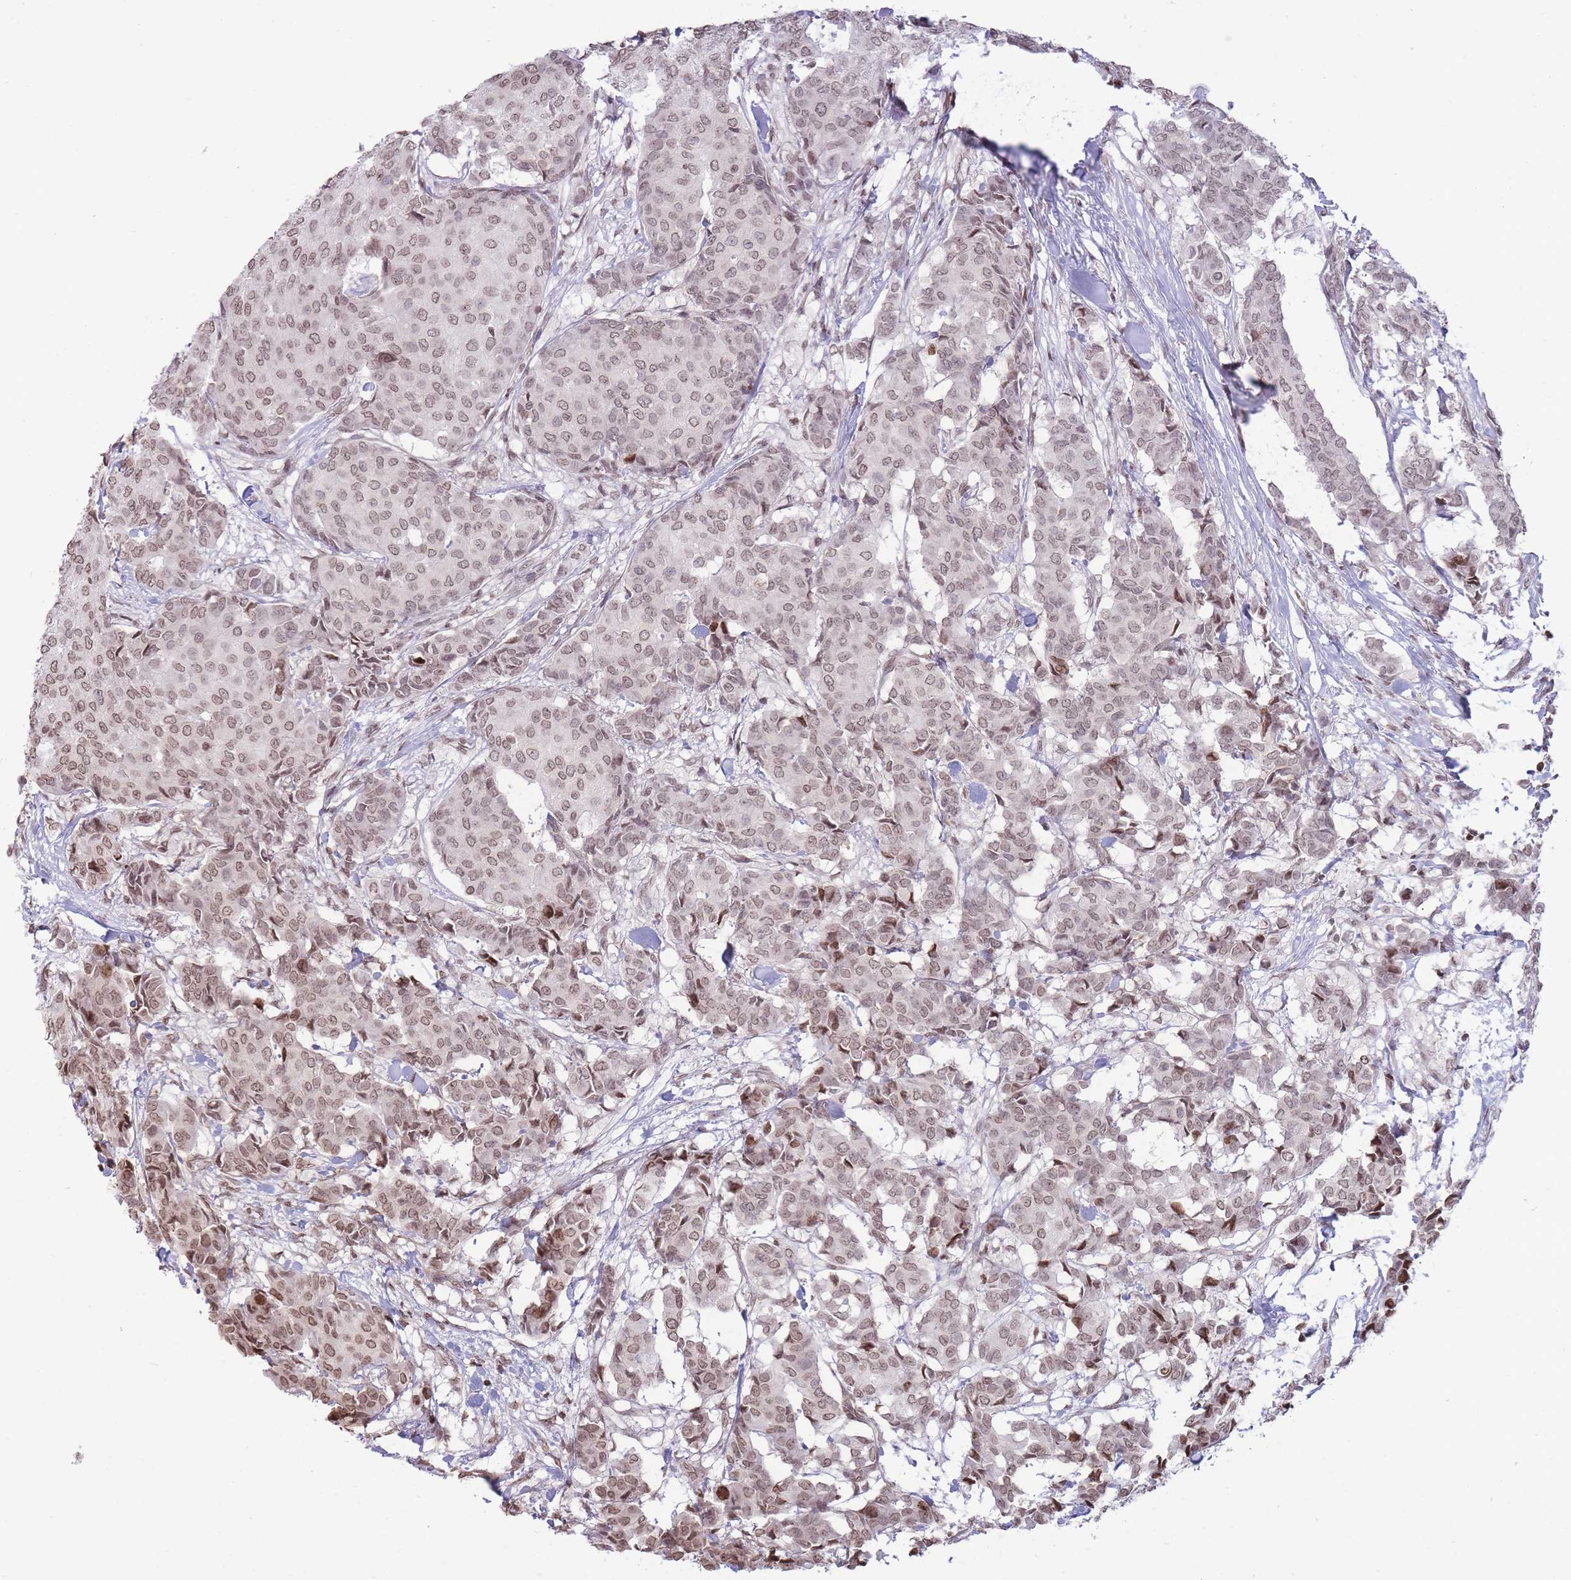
{"staining": {"intensity": "moderate", "quantity": ">75%", "location": "nuclear"}, "tissue": "breast cancer", "cell_type": "Tumor cells", "image_type": "cancer", "snomed": [{"axis": "morphology", "description": "Duct carcinoma"}, {"axis": "topography", "description": "Breast"}], "caption": "Breast cancer (infiltrating ductal carcinoma) tissue reveals moderate nuclear staining in approximately >75% of tumor cells, visualized by immunohistochemistry.", "gene": "SHISAL1", "patient": {"sex": "female", "age": 75}}